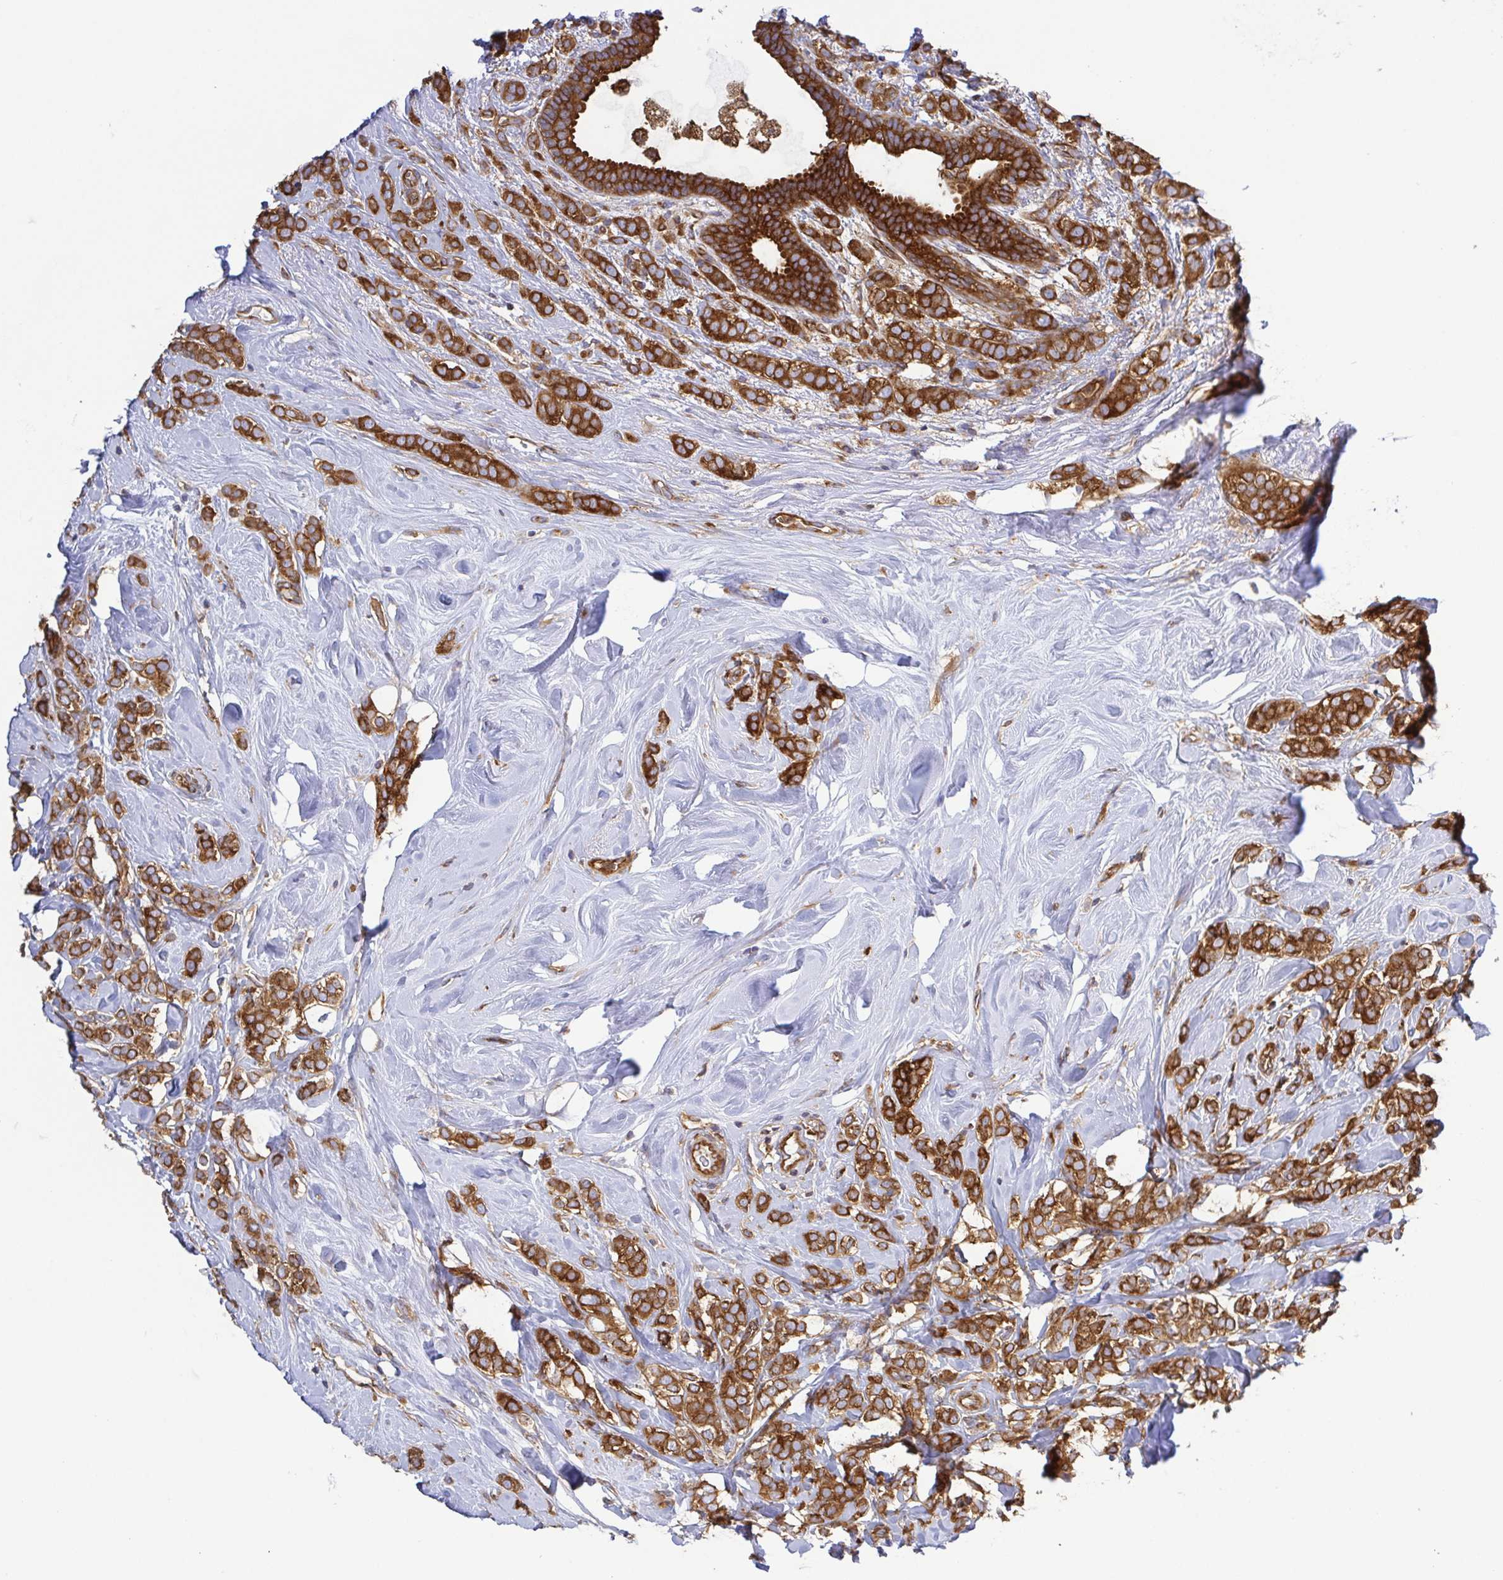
{"staining": {"intensity": "strong", "quantity": ">75%", "location": "cytoplasmic/membranous"}, "tissue": "breast cancer", "cell_type": "Tumor cells", "image_type": "cancer", "snomed": [{"axis": "morphology", "description": "Lobular carcinoma"}, {"axis": "topography", "description": "Breast"}], "caption": "Tumor cells demonstrate high levels of strong cytoplasmic/membranous expression in about >75% of cells in human breast cancer (lobular carcinoma).", "gene": "KIF5B", "patient": {"sex": "female", "age": 49}}